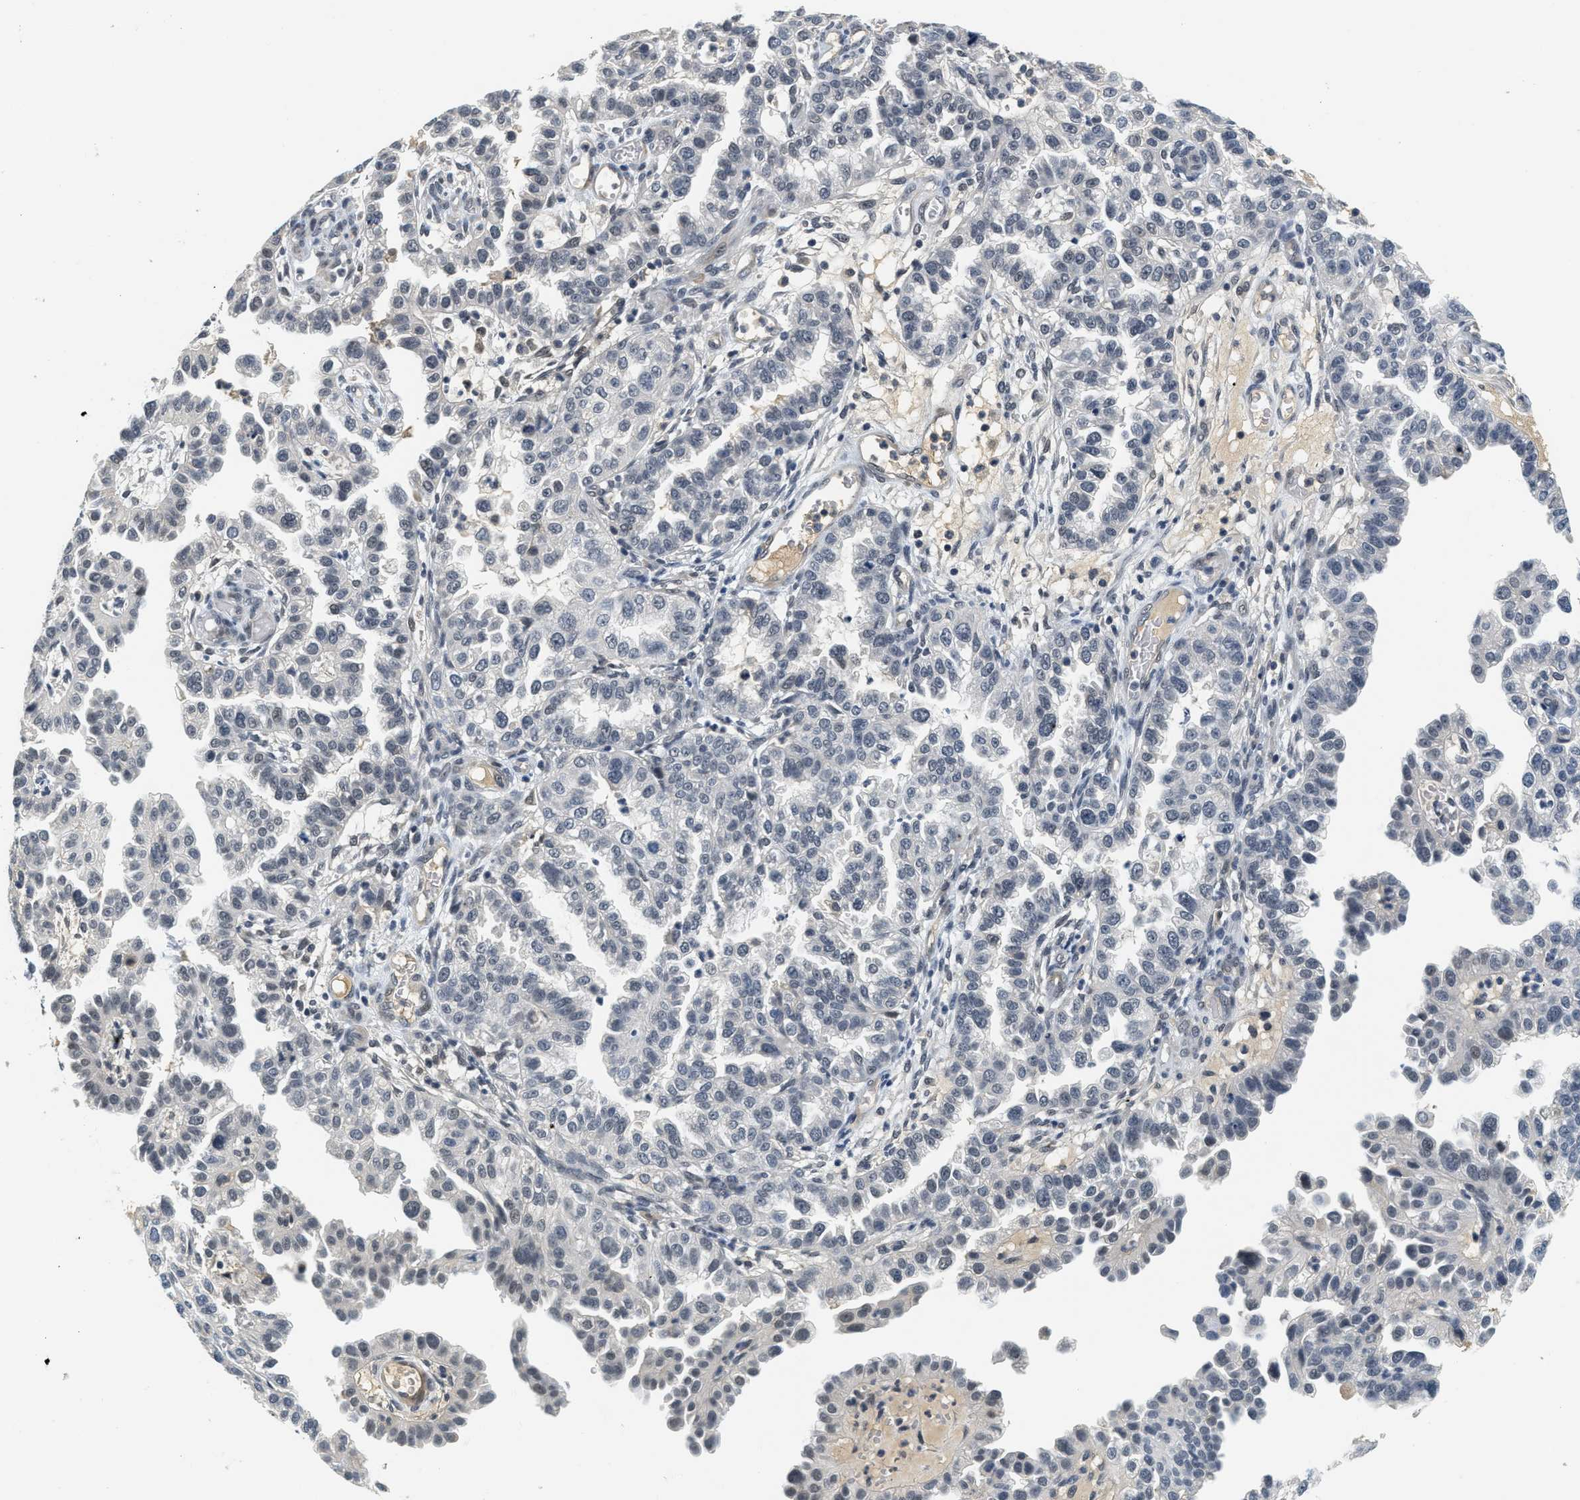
{"staining": {"intensity": "weak", "quantity": "<25%", "location": "nuclear"}, "tissue": "endometrial cancer", "cell_type": "Tumor cells", "image_type": "cancer", "snomed": [{"axis": "morphology", "description": "Adenocarcinoma, NOS"}, {"axis": "topography", "description": "Endometrium"}], "caption": "Immunohistochemistry of endometrial cancer (adenocarcinoma) demonstrates no staining in tumor cells. (IHC, brightfield microscopy, high magnification).", "gene": "MZF1", "patient": {"sex": "female", "age": 85}}